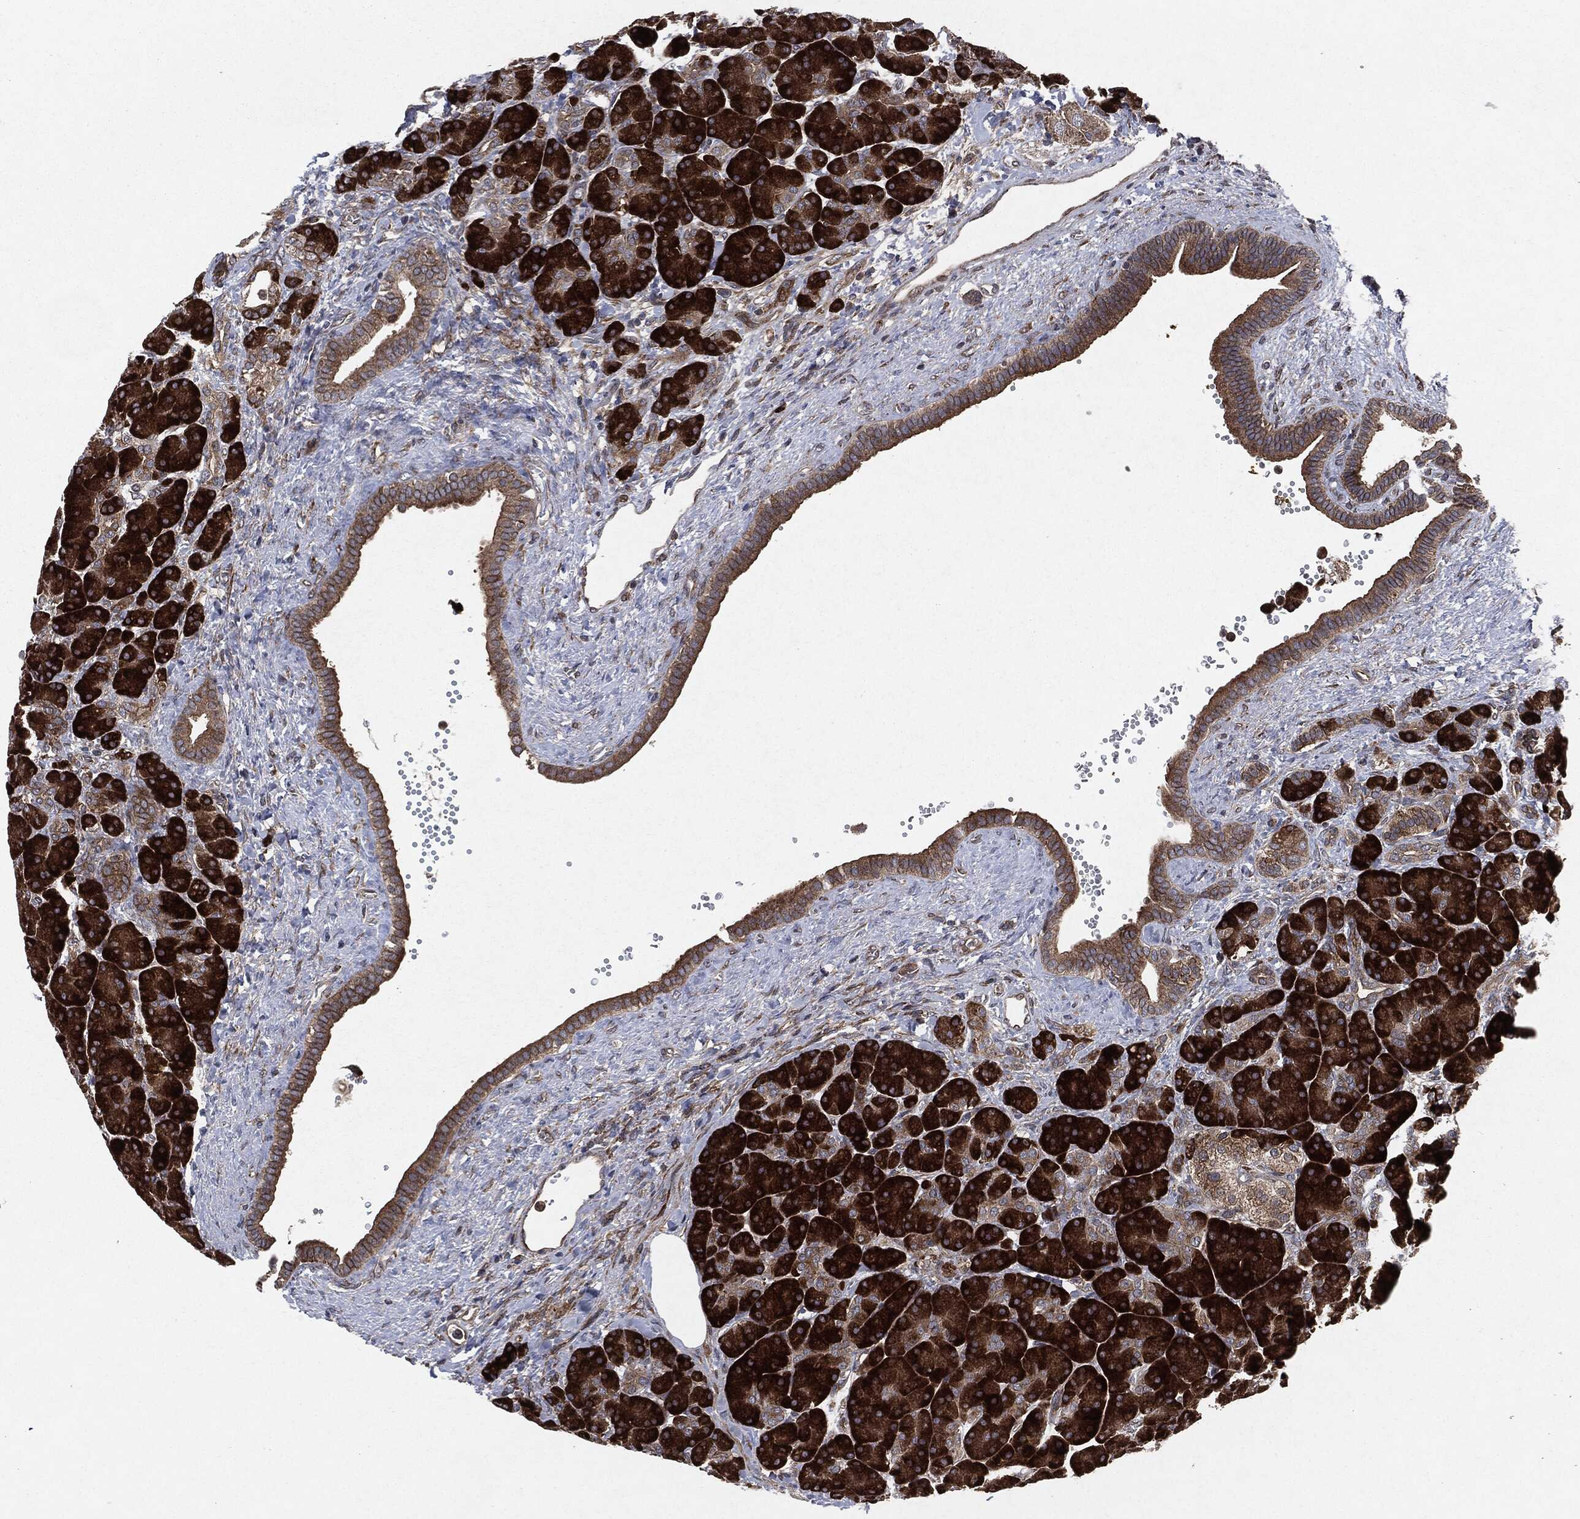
{"staining": {"intensity": "strong", "quantity": ">75%", "location": "cytoplasmic/membranous"}, "tissue": "pancreas", "cell_type": "Exocrine glandular cells", "image_type": "normal", "snomed": [{"axis": "morphology", "description": "Normal tissue, NOS"}, {"axis": "topography", "description": "Pancreas"}], "caption": "Immunohistochemistry (DAB (3,3'-diaminobenzidine)) staining of normal pancreas demonstrates strong cytoplasmic/membranous protein positivity in about >75% of exocrine glandular cells.", "gene": "RAF1", "patient": {"sex": "female", "age": 63}}